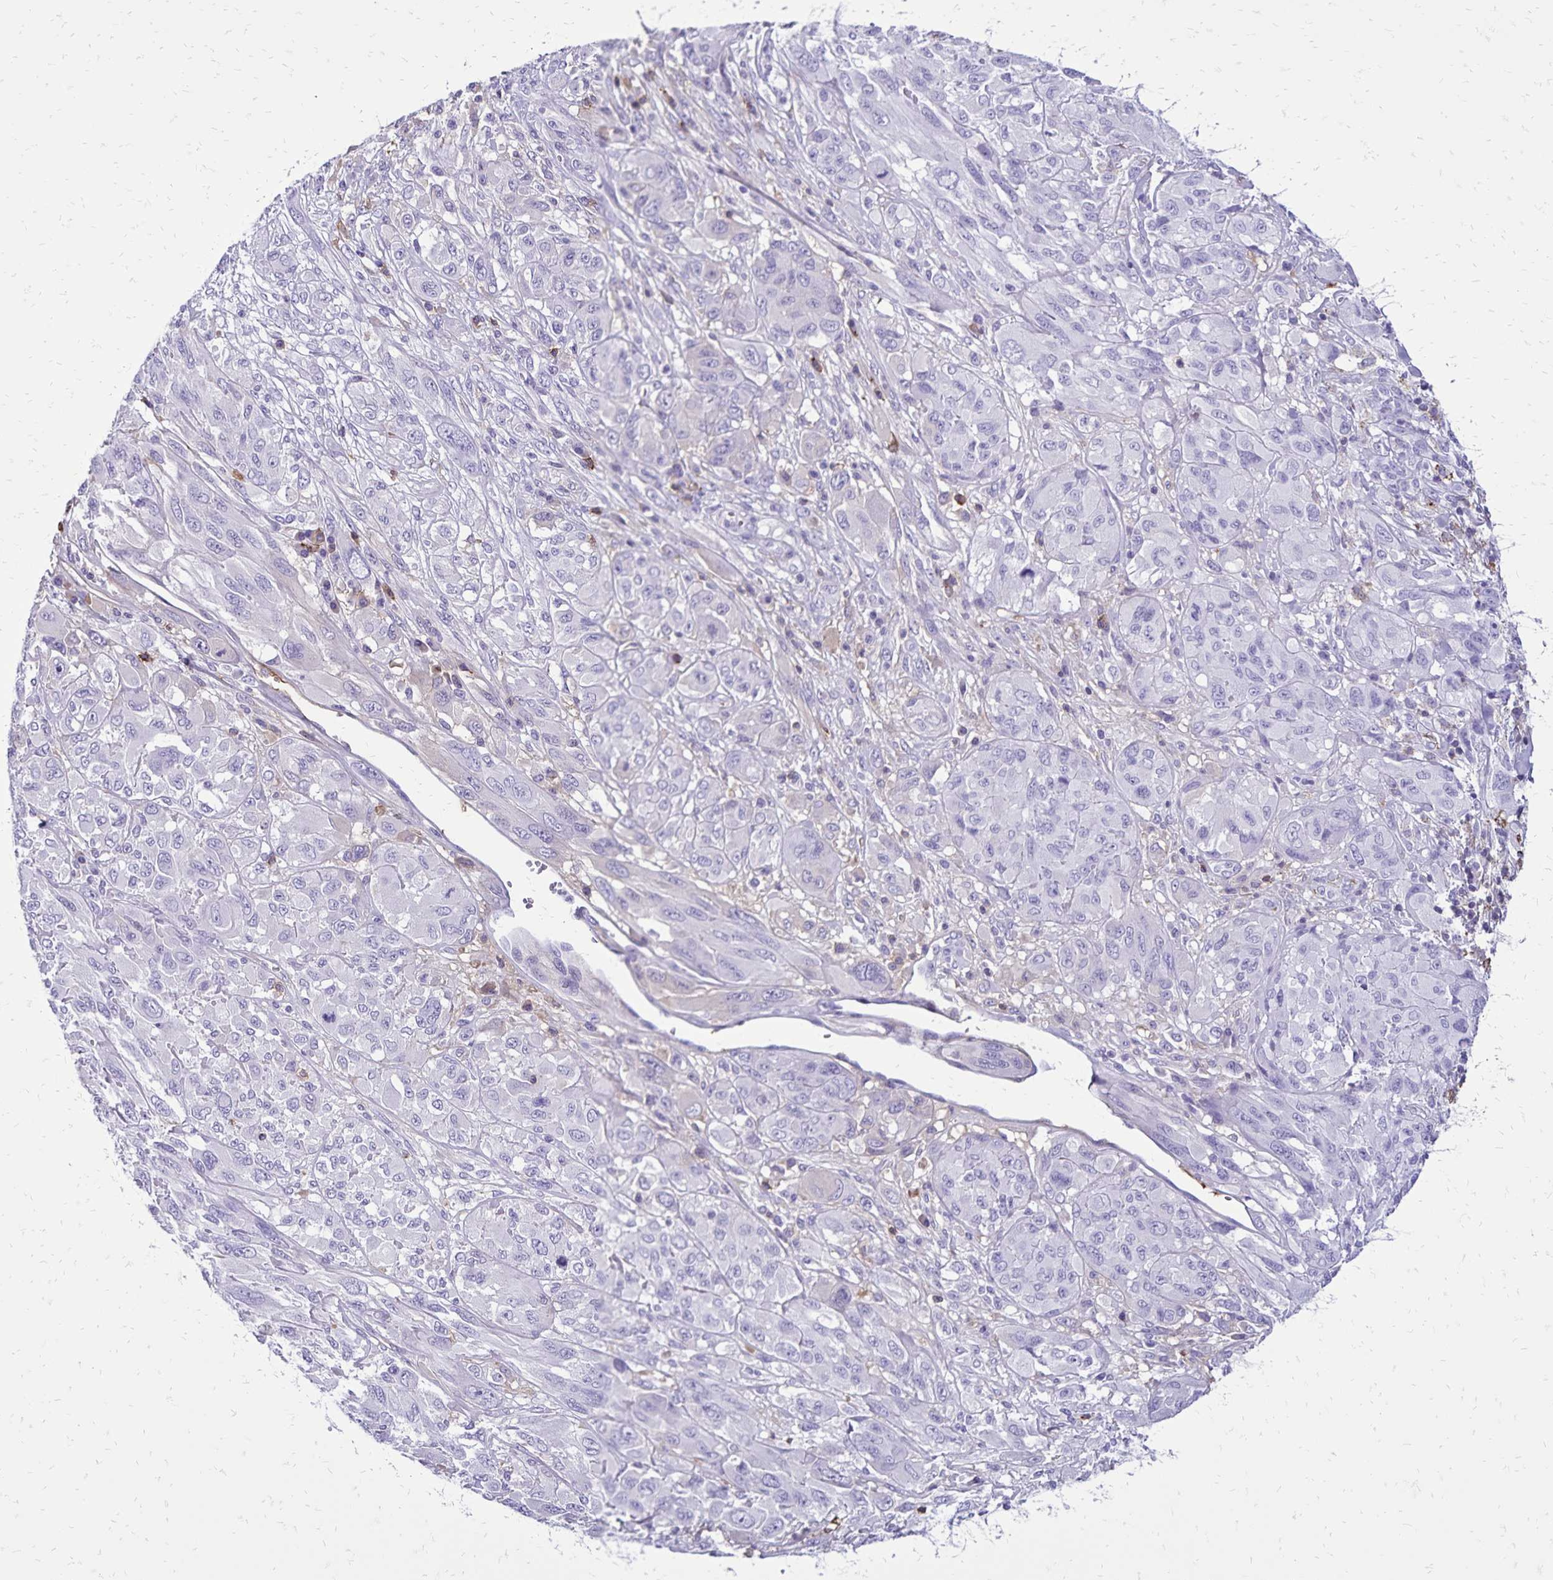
{"staining": {"intensity": "negative", "quantity": "none", "location": "none"}, "tissue": "melanoma", "cell_type": "Tumor cells", "image_type": "cancer", "snomed": [{"axis": "morphology", "description": "Malignant melanoma, NOS"}, {"axis": "topography", "description": "Skin"}], "caption": "This is an immunohistochemistry (IHC) photomicrograph of human melanoma. There is no expression in tumor cells.", "gene": "CD27", "patient": {"sex": "female", "age": 91}}